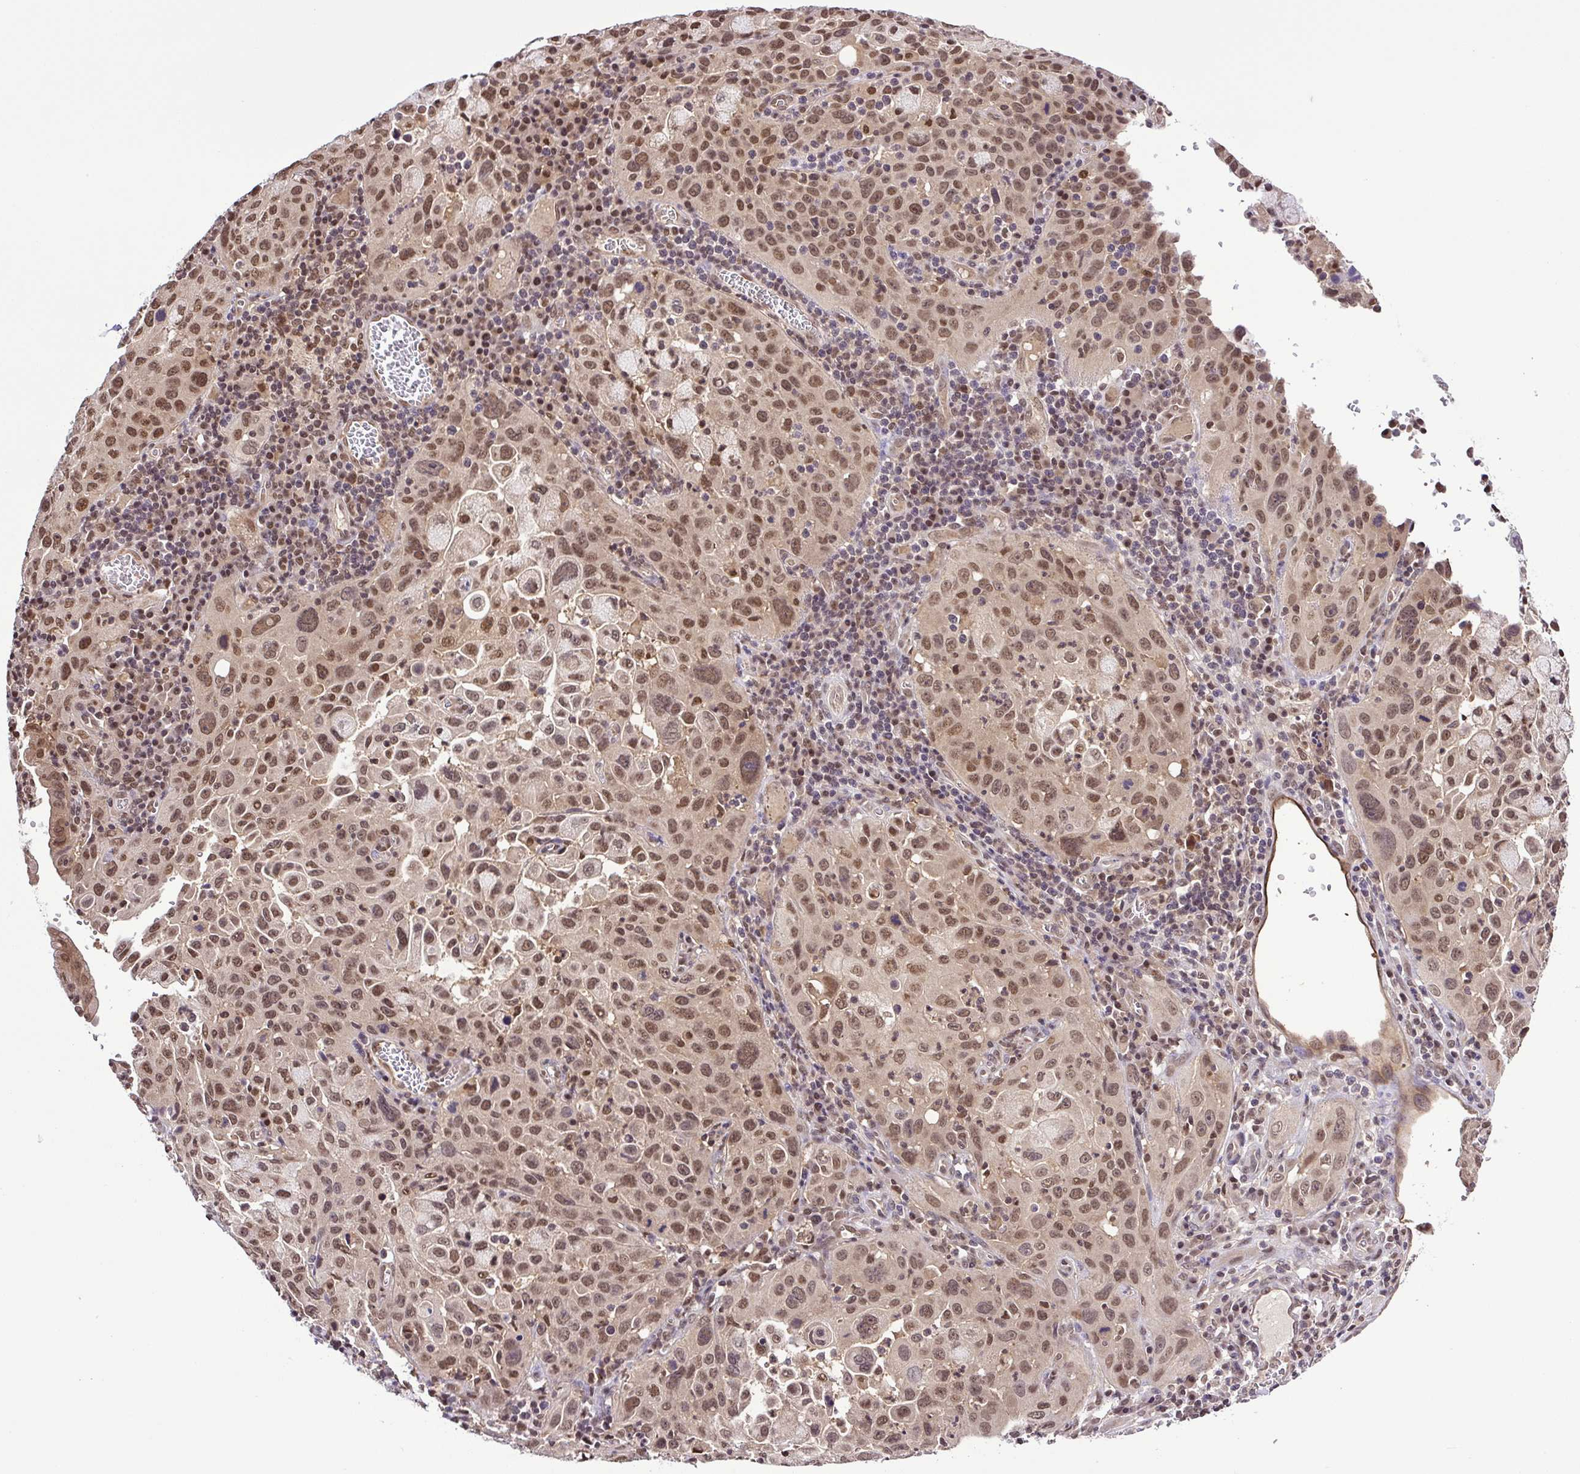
{"staining": {"intensity": "moderate", "quantity": ">75%", "location": "nuclear"}, "tissue": "cervical cancer", "cell_type": "Tumor cells", "image_type": "cancer", "snomed": [{"axis": "morphology", "description": "Squamous cell carcinoma, NOS"}, {"axis": "topography", "description": "Cervix"}], "caption": "Brown immunohistochemical staining in squamous cell carcinoma (cervical) exhibits moderate nuclear staining in about >75% of tumor cells. The protein of interest is shown in brown color, while the nuclei are stained blue.", "gene": "SGTA", "patient": {"sex": "female", "age": 42}}